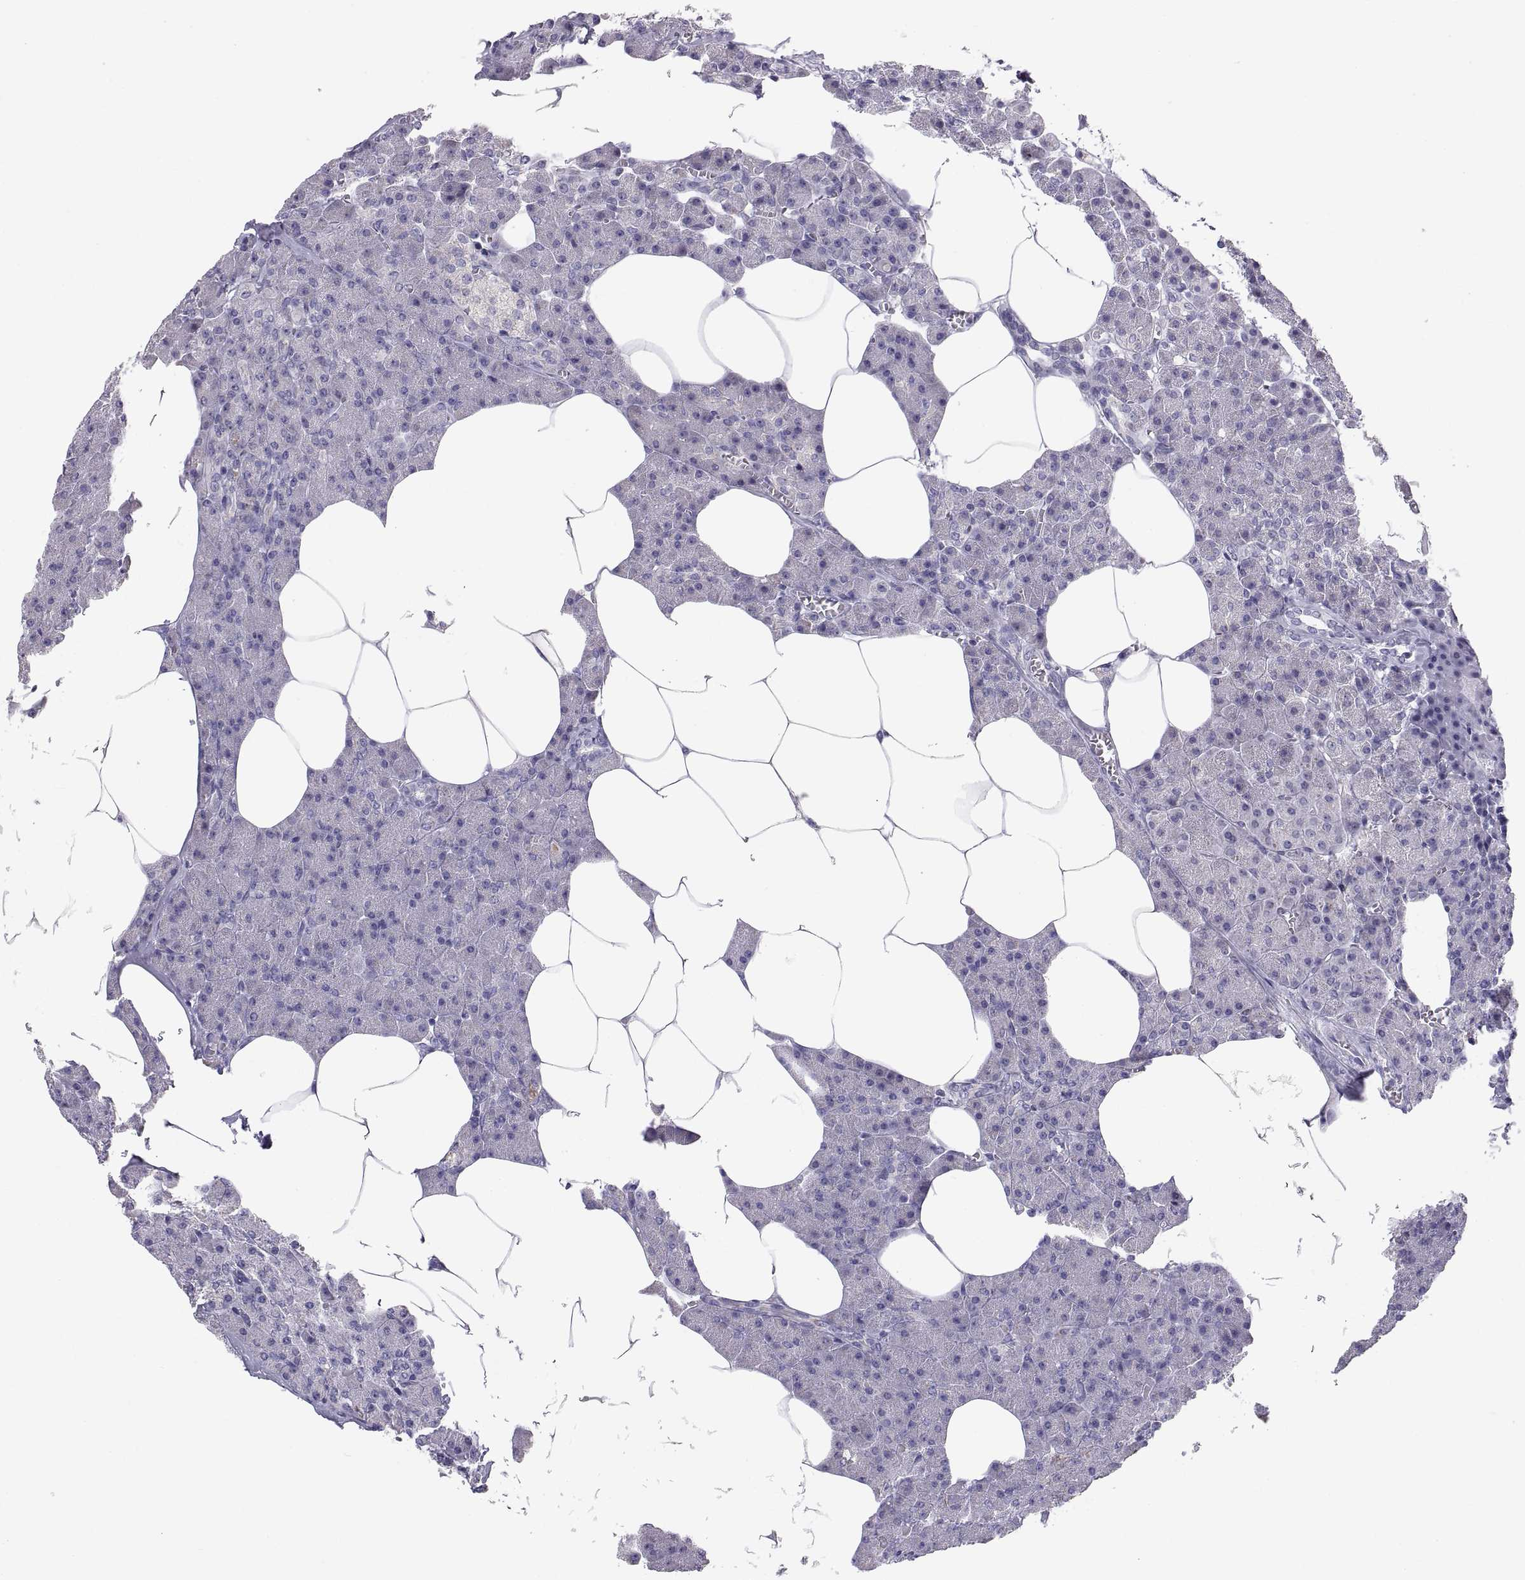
{"staining": {"intensity": "weak", "quantity": "<25%", "location": "cytoplasmic/membranous"}, "tissue": "pancreas", "cell_type": "Exocrine glandular cells", "image_type": "normal", "snomed": [{"axis": "morphology", "description": "Normal tissue, NOS"}, {"axis": "topography", "description": "Pancreas"}], "caption": "Immunohistochemistry (IHC) of unremarkable pancreas demonstrates no positivity in exocrine glandular cells.", "gene": "TNNC1", "patient": {"sex": "female", "age": 45}}